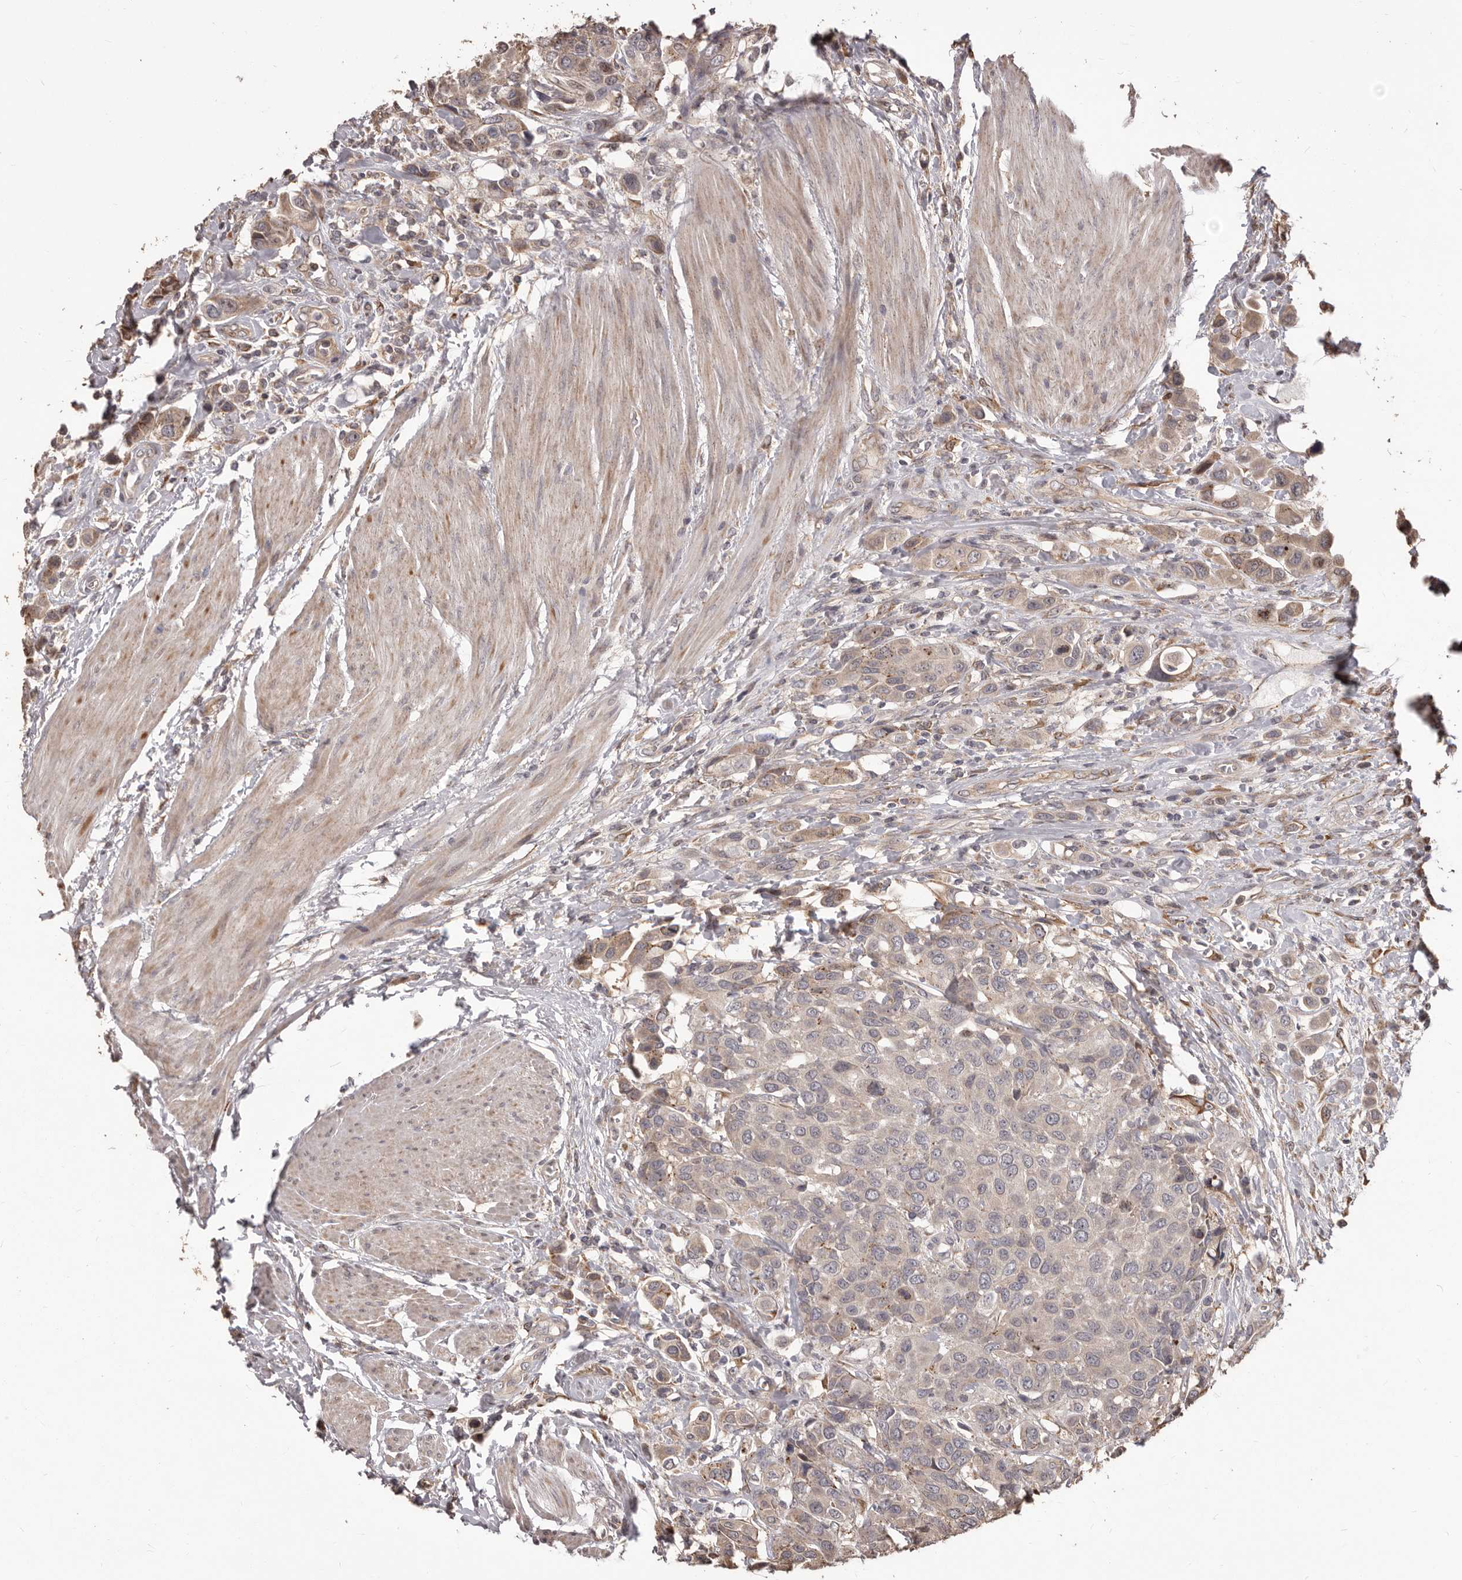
{"staining": {"intensity": "weak", "quantity": "<25%", "location": "cytoplasmic/membranous"}, "tissue": "urothelial cancer", "cell_type": "Tumor cells", "image_type": "cancer", "snomed": [{"axis": "morphology", "description": "Urothelial carcinoma, High grade"}, {"axis": "topography", "description": "Urinary bladder"}], "caption": "Immunohistochemistry of high-grade urothelial carcinoma exhibits no expression in tumor cells. The staining was performed using DAB (3,3'-diaminobenzidine) to visualize the protein expression in brown, while the nuclei were stained in blue with hematoxylin (Magnification: 20x).", "gene": "MTO1", "patient": {"sex": "male", "age": 50}}